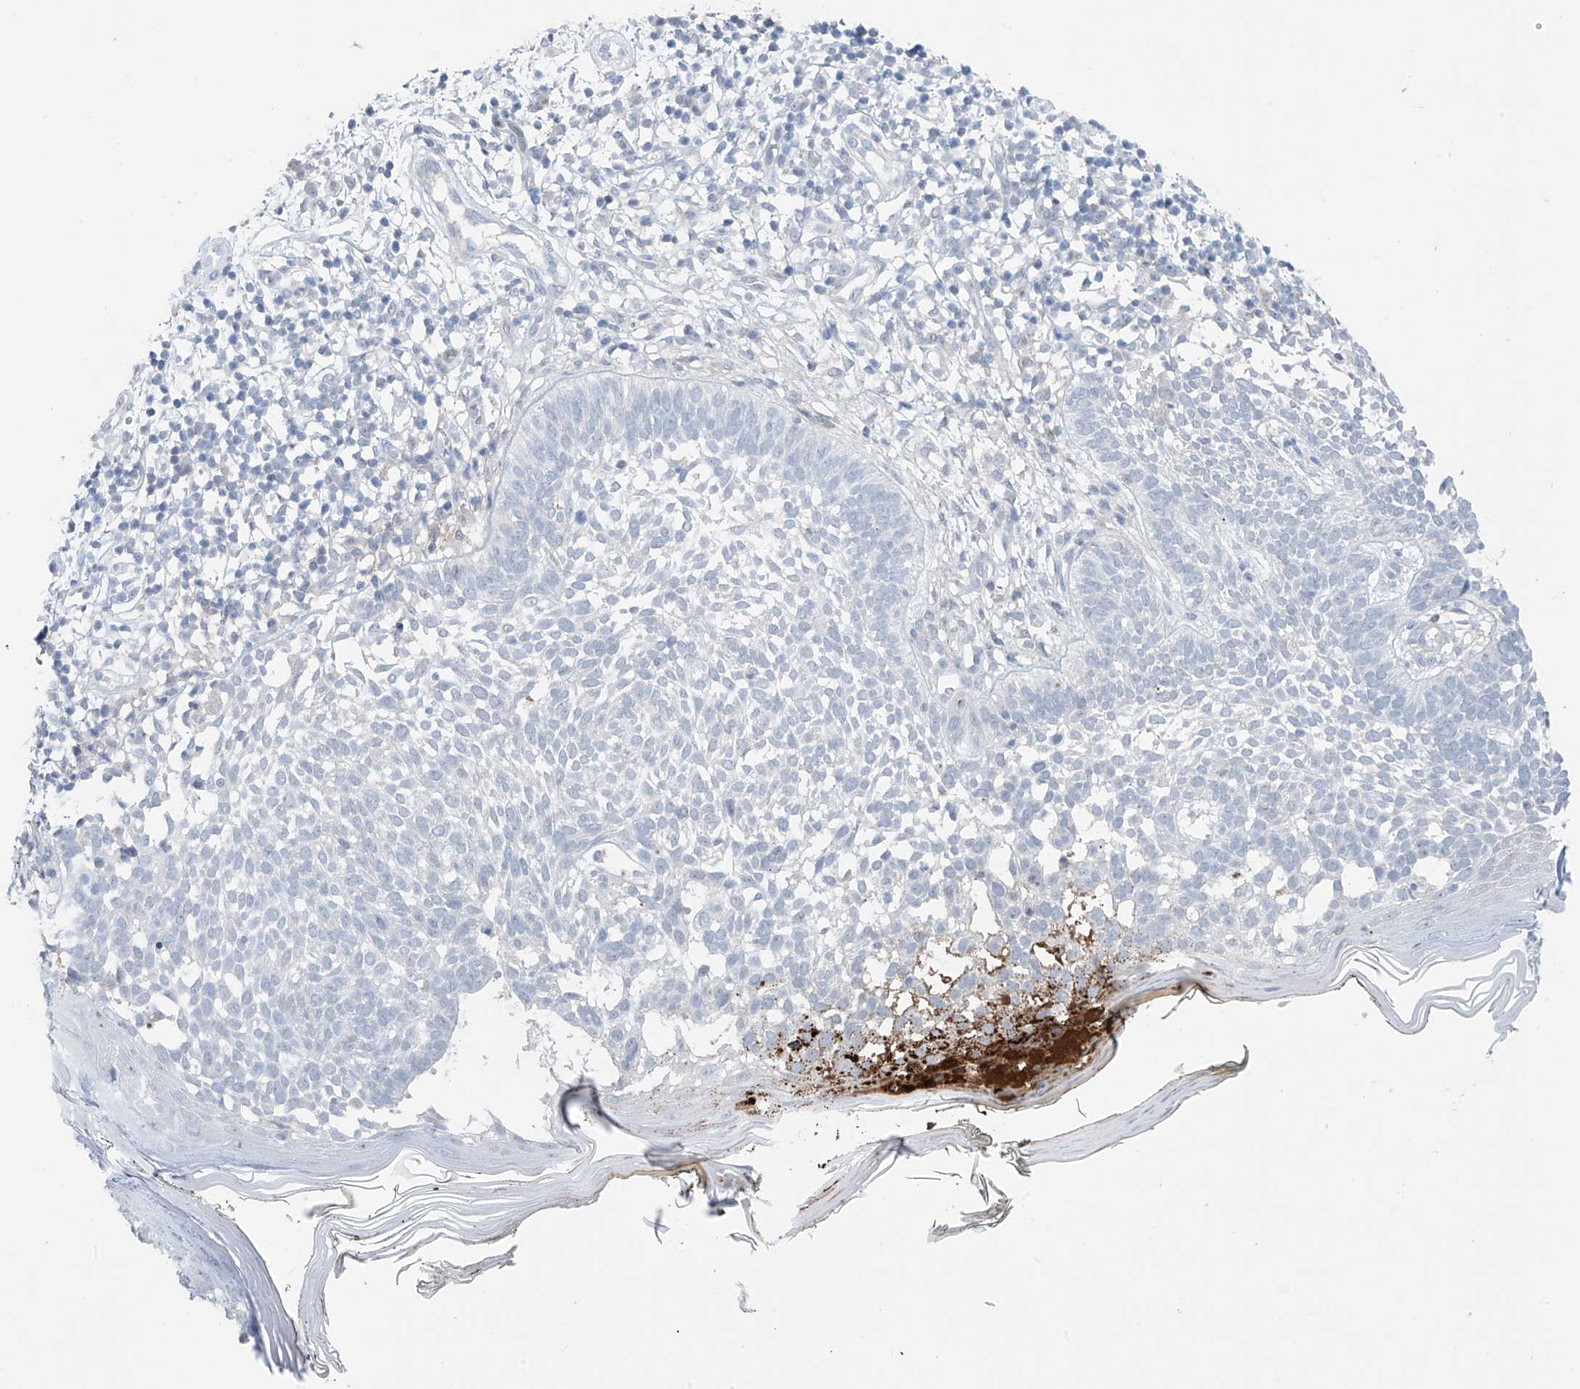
{"staining": {"intensity": "negative", "quantity": "none", "location": "none"}, "tissue": "skin cancer", "cell_type": "Tumor cells", "image_type": "cancer", "snomed": [{"axis": "morphology", "description": "Basal cell carcinoma"}, {"axis": "topography", "description": "Skin"}], "caption": "The micrograph displays no staining of tumor cells in skin basal cell carcinoma. (Stains: DAB immunohistochemistry (IHC) with hematoxylin counter stain, Microscopy: brightfield microscopy at high magnification).", "gene": "ZNF793", "patient": {"sex": "female", "age": 64}}